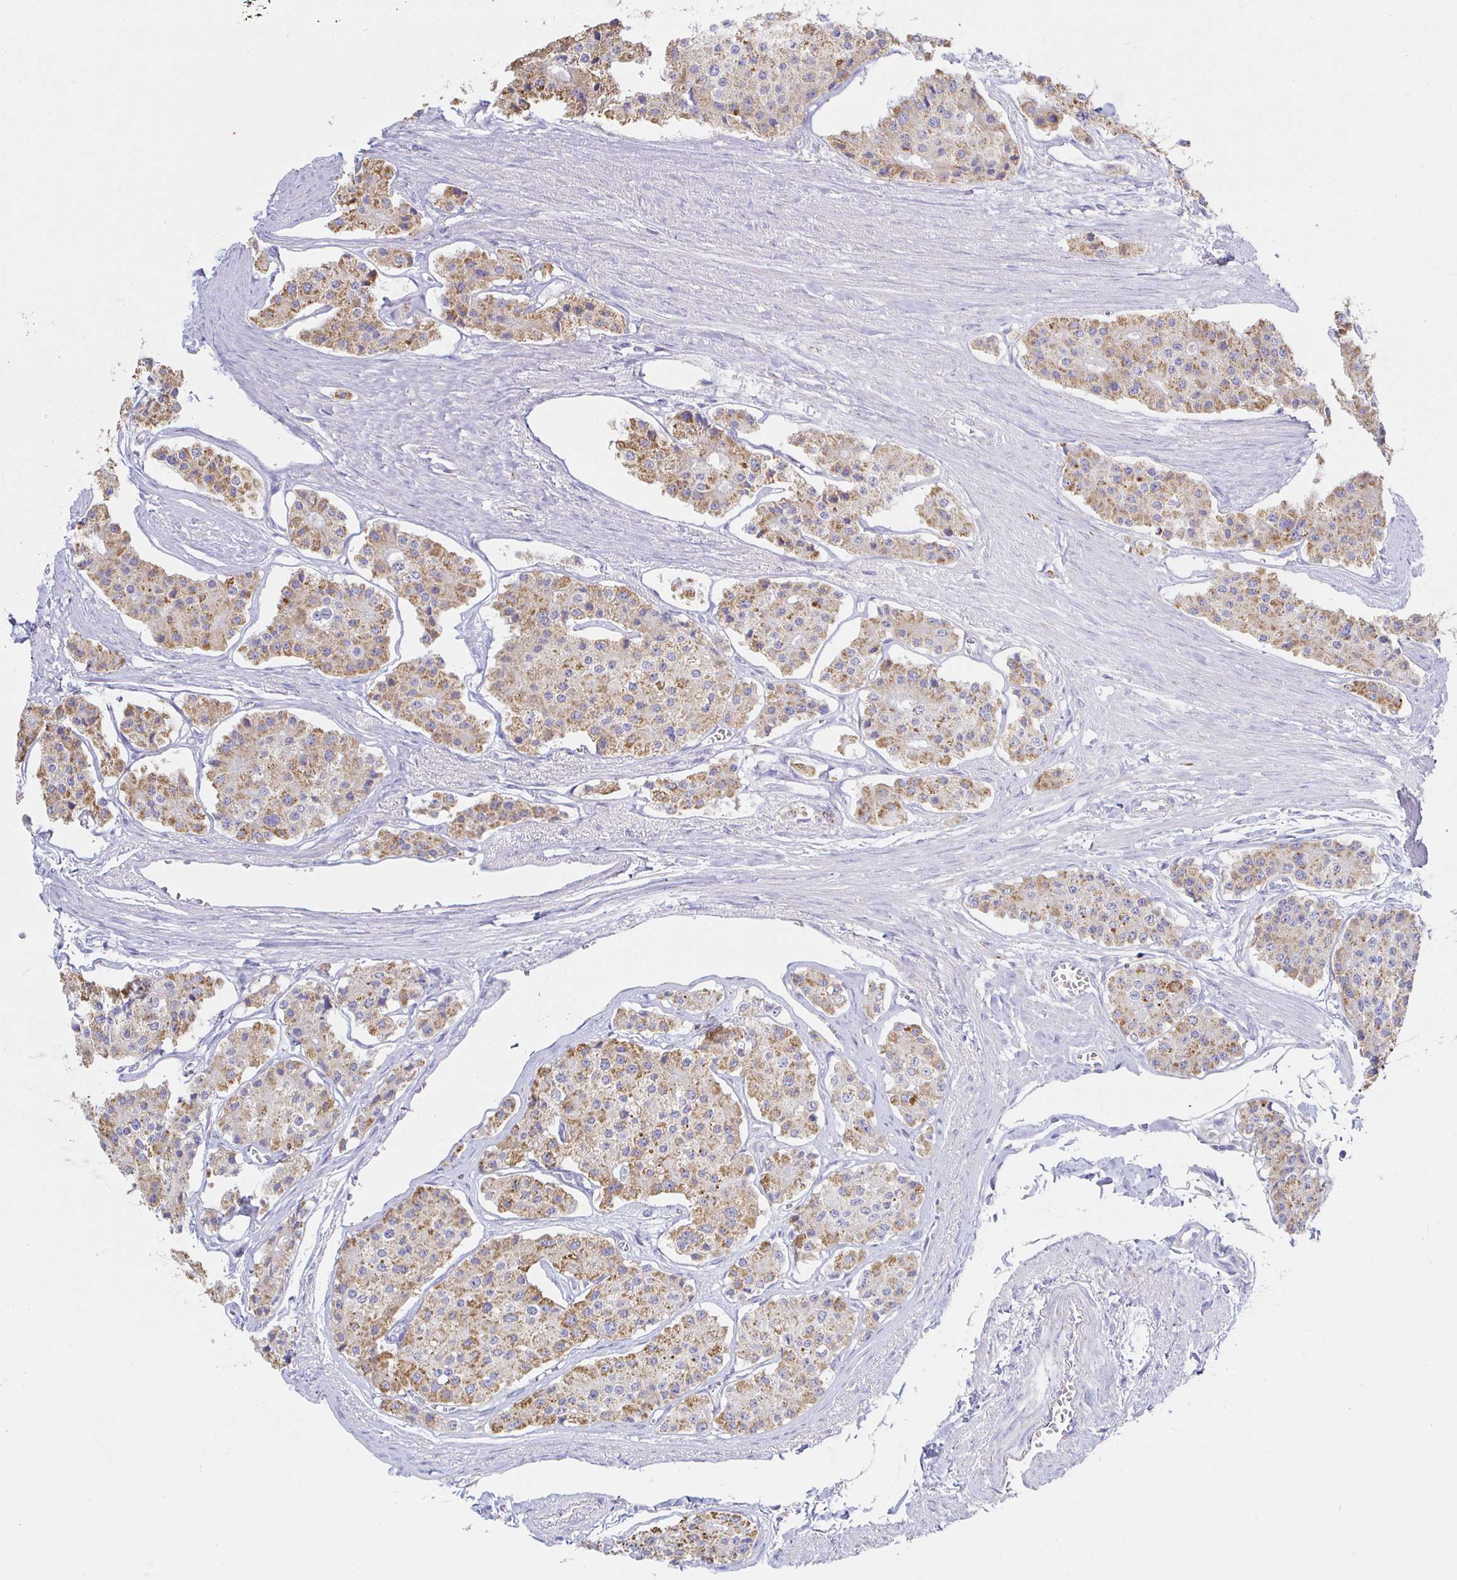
{"staining": {"intensity": "moderate", "quantity": ">75%", "location": "cytoplasmic/membranous"}, "tissue": "carcinoid", "cell_type": "Tumor cells", "image_type": "cancer", "snomed": [{"axis": "morphology", "description": "Carcinoid, malignant, NOS"}, {"axis": "topography", "description": "Small intestine"}], "caption": "Malignant carcinoid was stained to show a protein in brown. There is medium levels of moderate cytoplasmic/membranous positivity in about >75% of tumor cells.", "gene": "SYNGR4", "patient": {"sex": "female", "age": 65}}